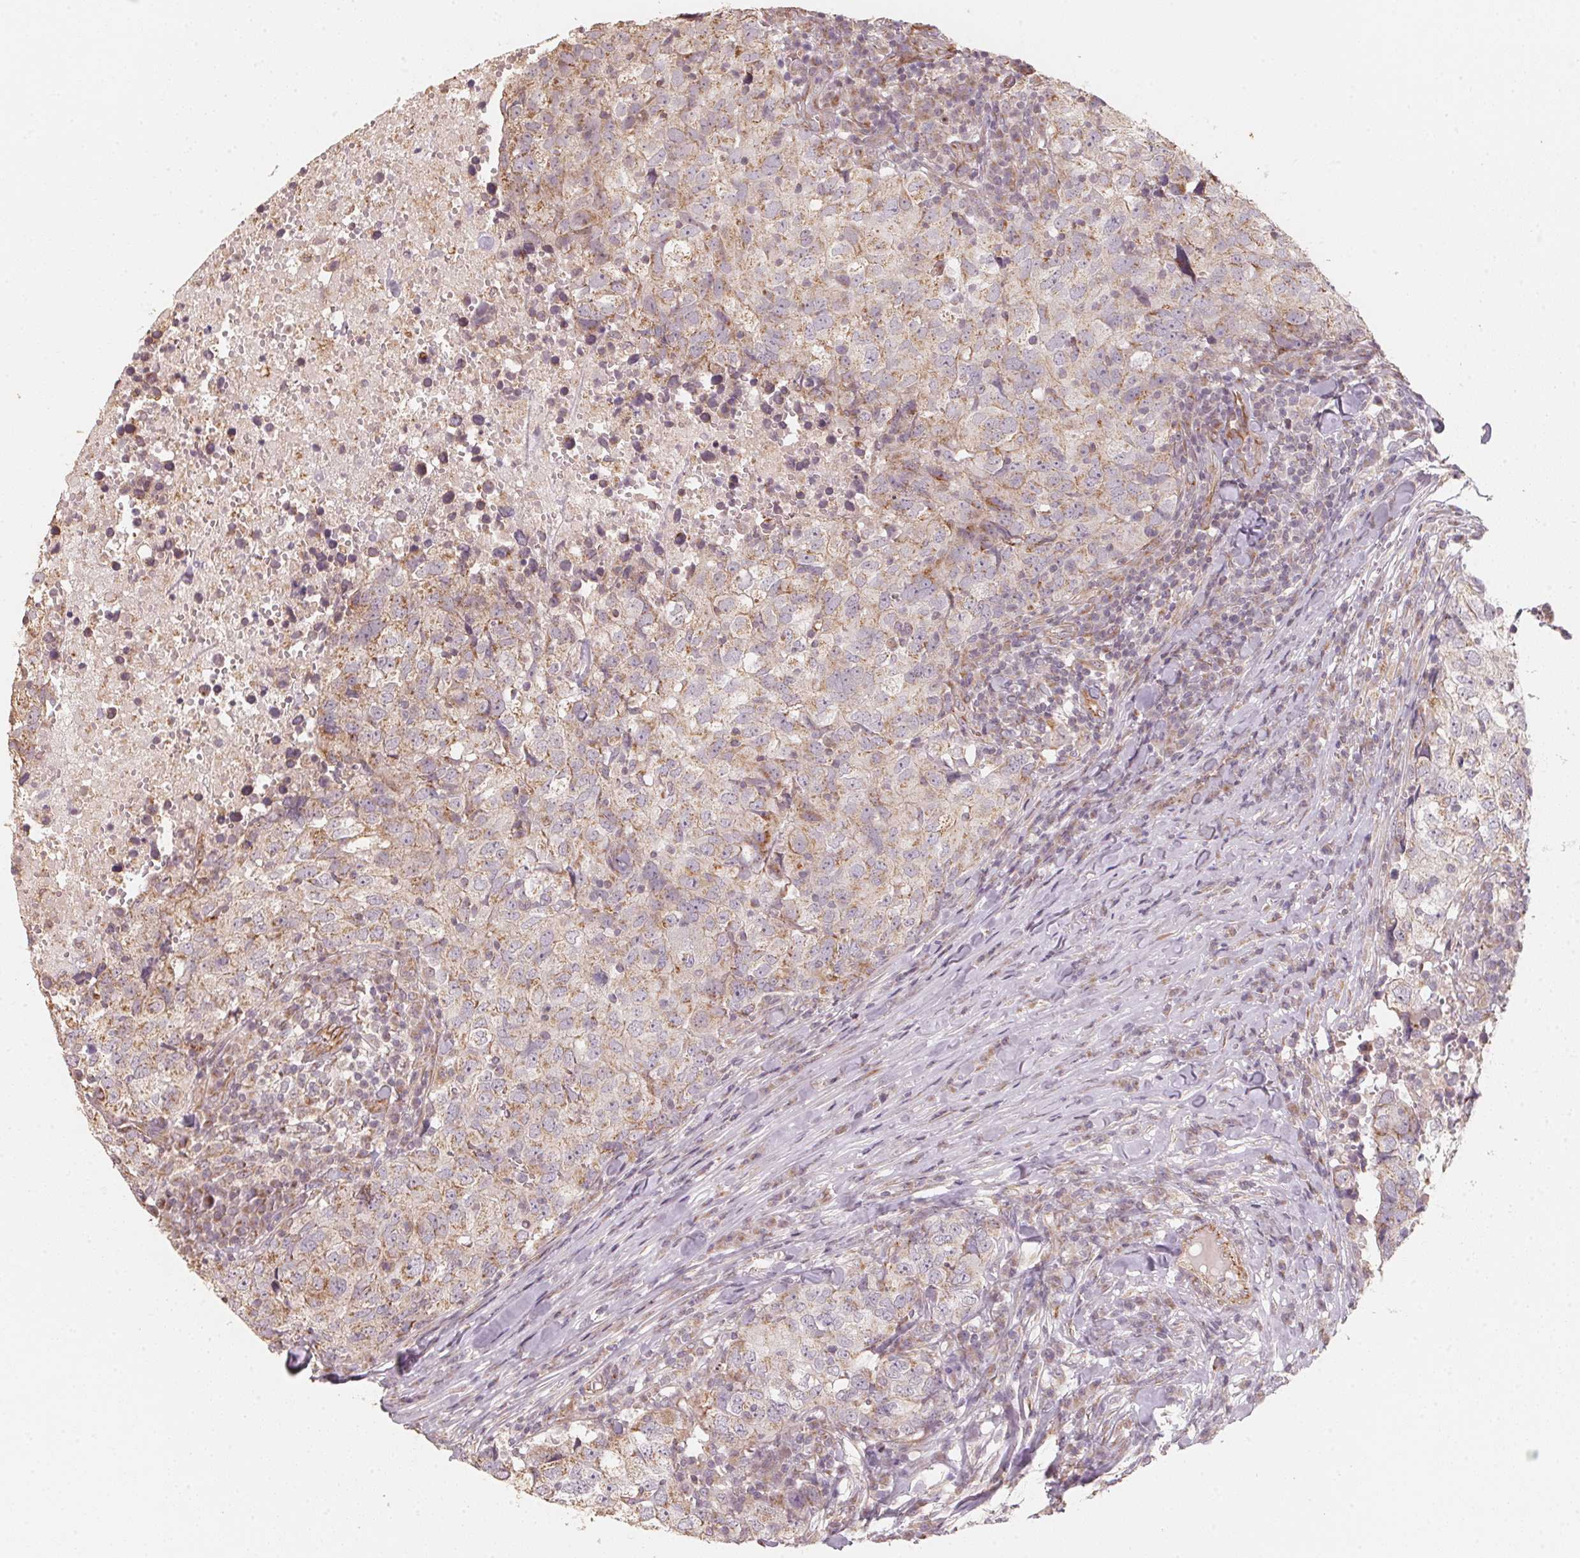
{"staining": {"intensity": "weak", "quantity": "<25%", "location": "cytoplasmic/membranous"}, "tissue": "breast cancer", "cell_type": "Tumor cells", "image_type": "cancer", "snomed": [{"axis": "morphology", "description": "Duct carcinoma"}, {"axis": "topography", "description": "Breast"}], "caption": "Protein analysis of breast intraductal carcinoma shows no significant positivity in tumor cells.", "gene": "TSPAN12", "patient": {"sex": "female", "age": 30}}